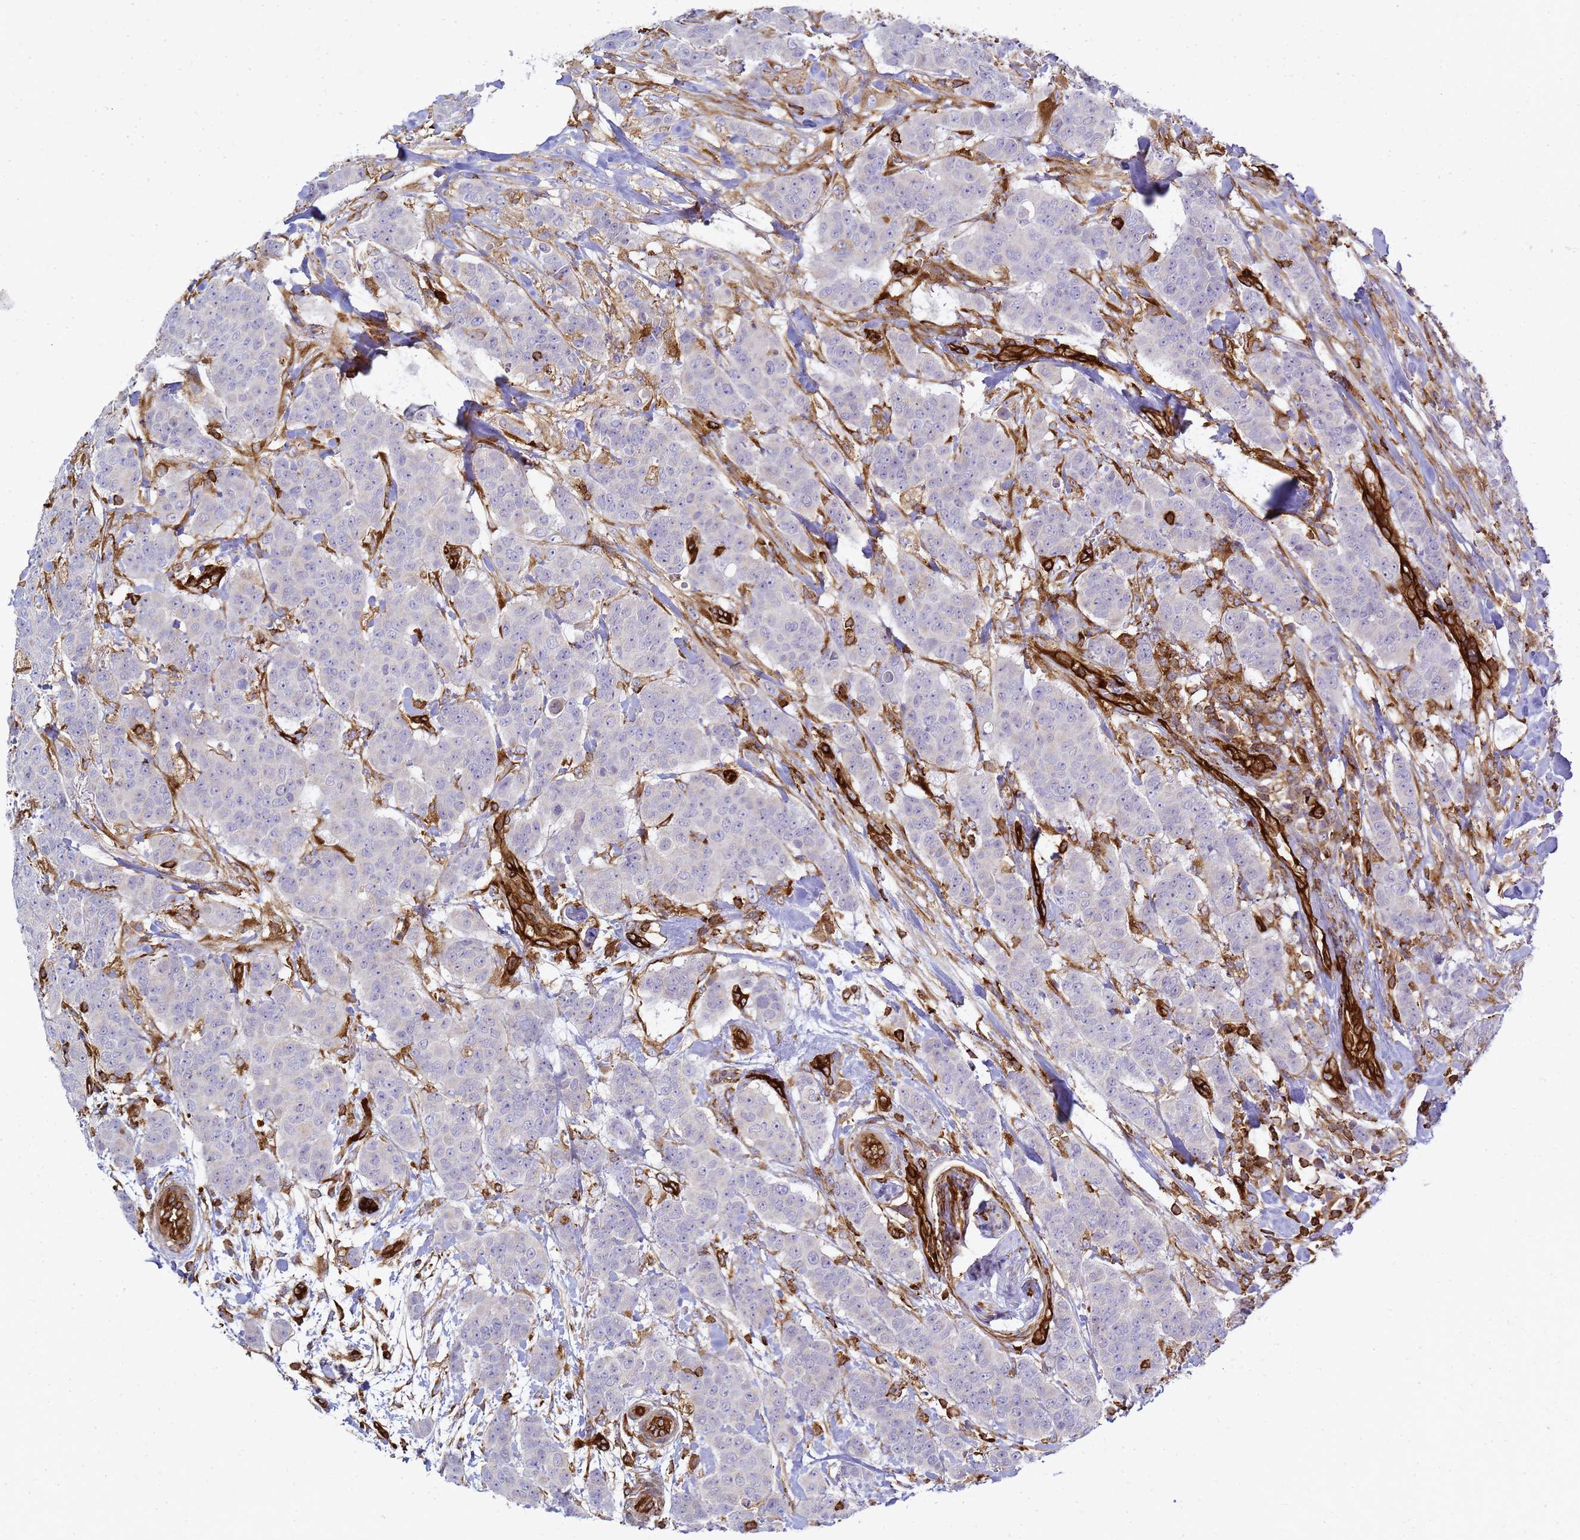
{"staining": {"intensity": "negative", "quantity": "none", "location": "none"}, "tissue": "breast cancer", "cell_type": "Tumor cells", "image_type": "cancer", "snomed": [{"axis": "morphology", "description": "Duct carcinoma"}, {"axis": "topography", "description": "Breast"}], "caption": "Human breast cancer (infiltrating ductal carcinoma) stained for a protein using immunohistochemistry (IHC) shows no expression in tumor cells.", "gene": "ZBTB8OS", "patient": {"sex": "female", "age": 40}}